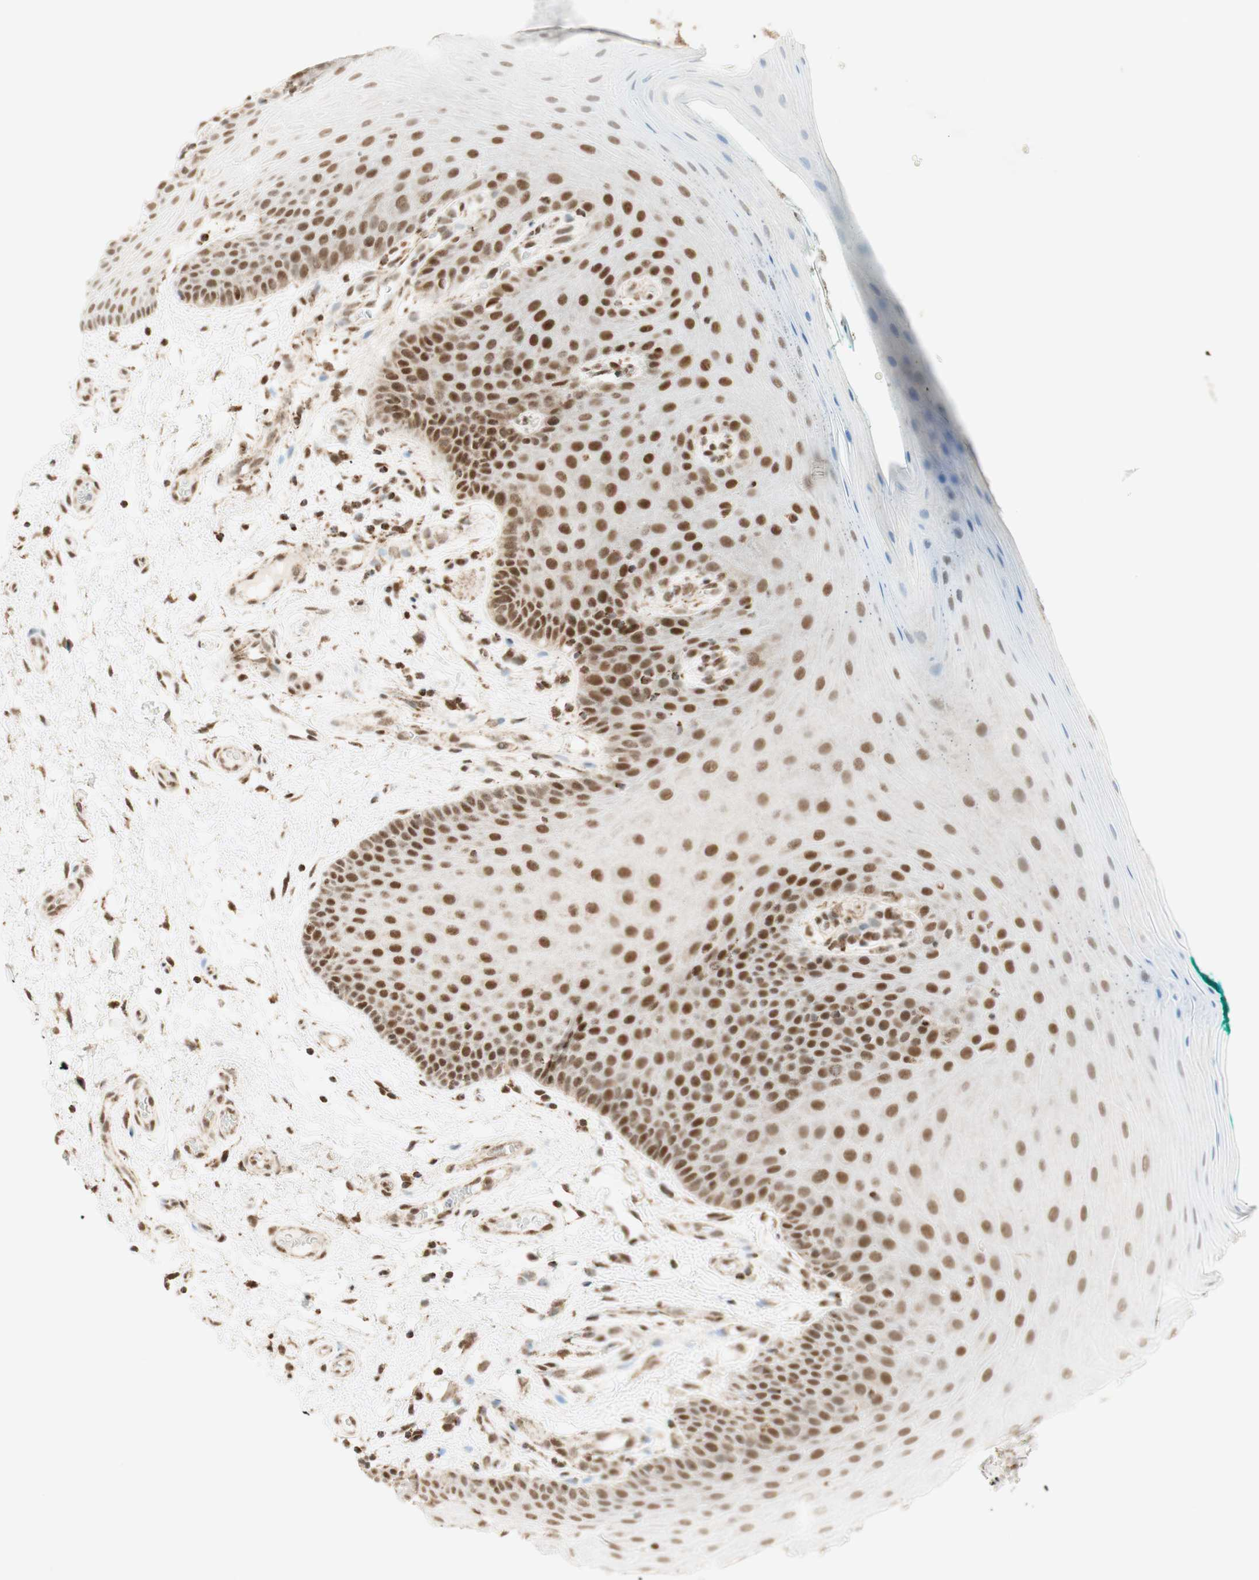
{"staining": {"intensity": "moderate", "quantity": ">75%", "location": "nuclear"}, "tissue": "oral mucosa", "cell_type": "Squamous epithelial cells", "image_type": "normal", "snomed": [{"axis": "morphology", "description": "Normal tissue, NOS"}, {"axis": "topography", "description": "Skeletal muscle"}, {"axis": "topography", "description": "Oral tissue"}], "caption": "An image showing moderate nuclear positivity in about >75% of squamous epithelial cells in unremarkable oral mucosa, as visualized by brown immunohistochemical staining.", "gene": "ZNF782", "patient": {"sex": "male", "age": 58}}